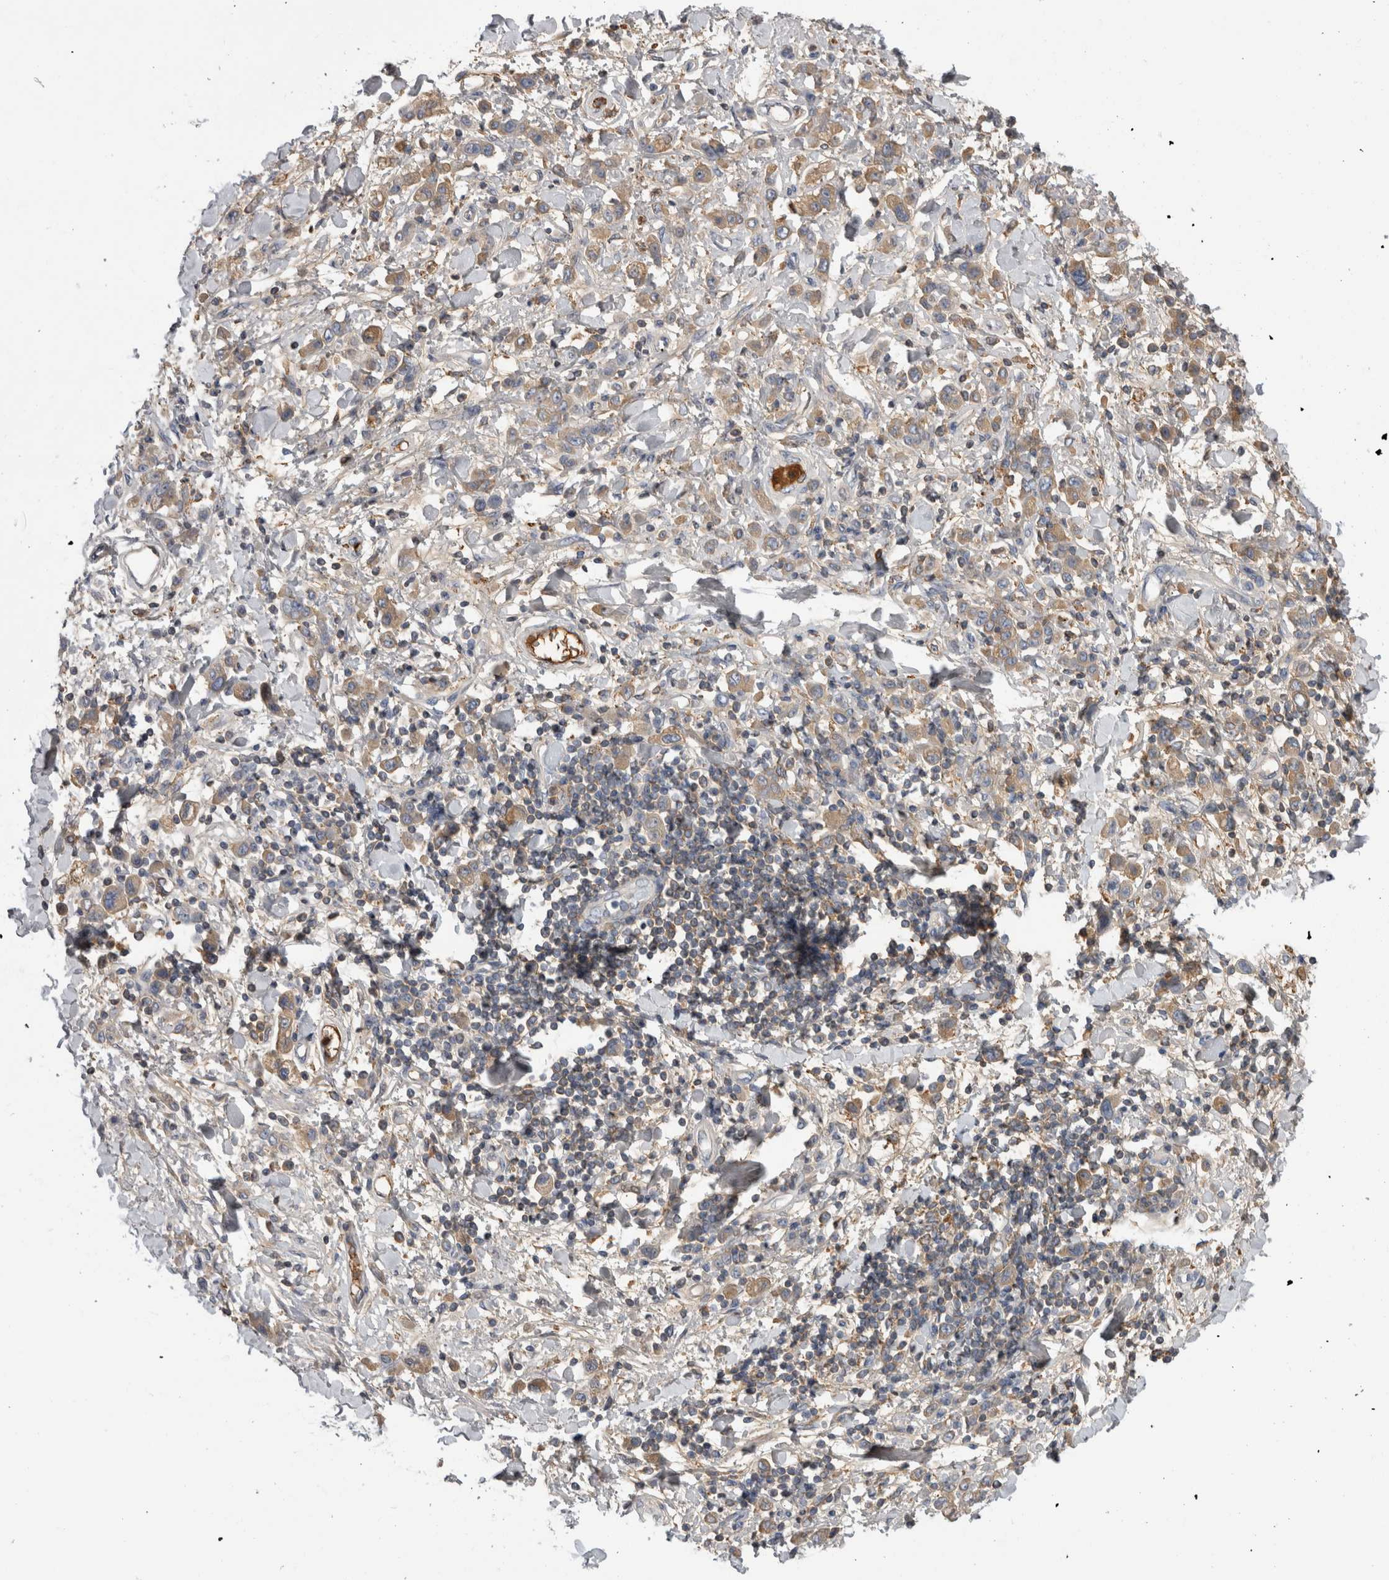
{"staining": {"intensity": "weak", "quantity": "25%-75%", "location": "cytoplasmic/membranous"}, "tissue": "stomach cancer", "cell_type": "Tumor cells", "image_type": "cancer", "snomed": [{"axis": "morphology", "description": "Normal tissue, NOS"}, {"axis": "morphology", "description": "Adenocarcinoma, NOS"}, {"axis": "topography", "description": "Stomach"}], "caption": "Protein staining of adenocarcinoma (stomach) tissue exhibits weak cytoplasmic/membranous positivity in approximately 25%-75% of tumor cells.", "gene": "TBCE", "patient": {"sex": "male", "age": 82}}